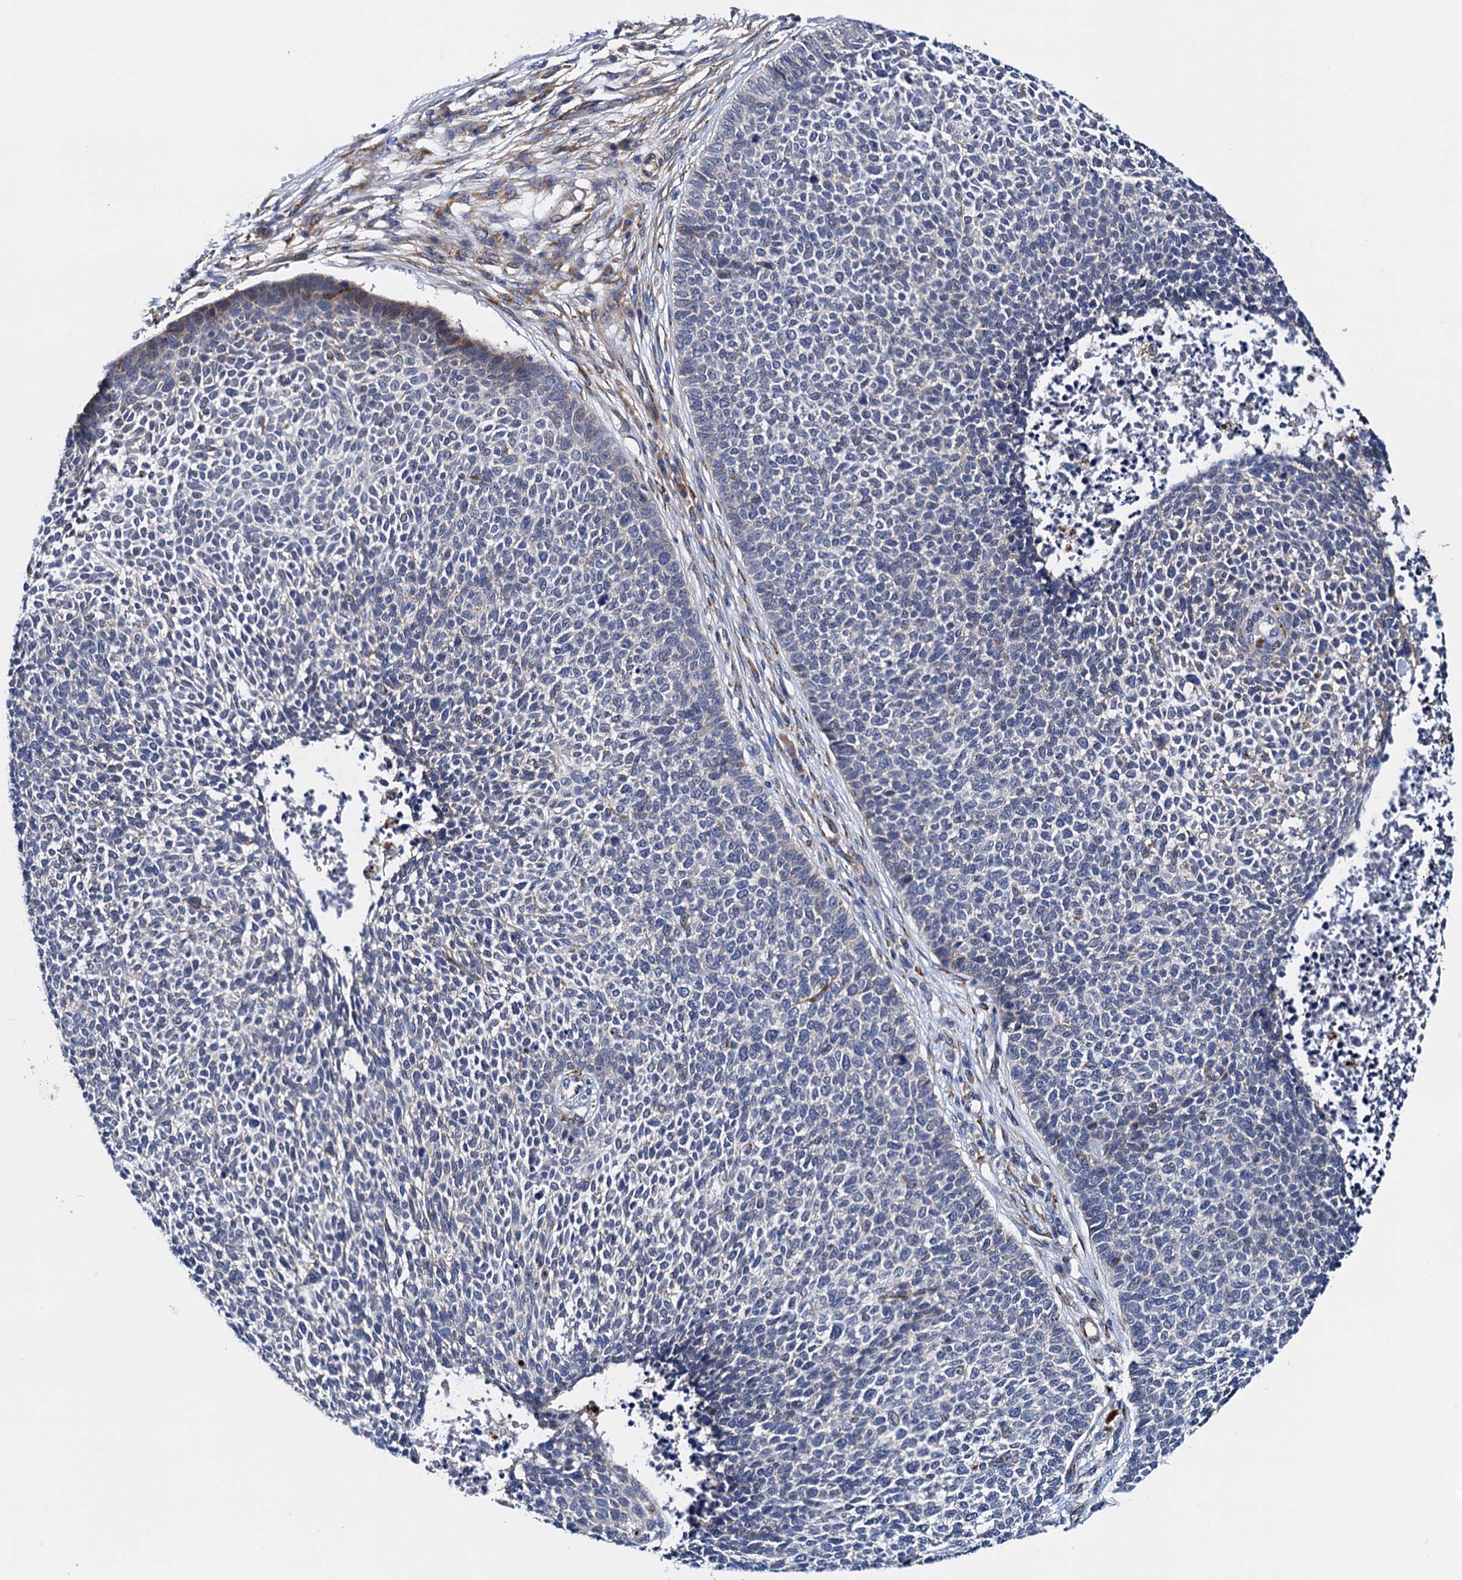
{"staining": {"intensity": "negative", "quantity": "none", "location": "none"}, "tissue": "skin cancer", "cell_type": "Tumor cells", "image_type": "cancer", "snomed": [{"axis": "morphology", "description": "Basal cell carcinoma"}, {"axis": "topography", "description": "Skin"}], "caption": "DAB (3,3'-diaminobenzidine) immunohistochemical staining of human skin cancer demonstrates no significant expression in tumor cells.", "gene": "RASSF9", "patient": {"sex": "female", "age": 84}}